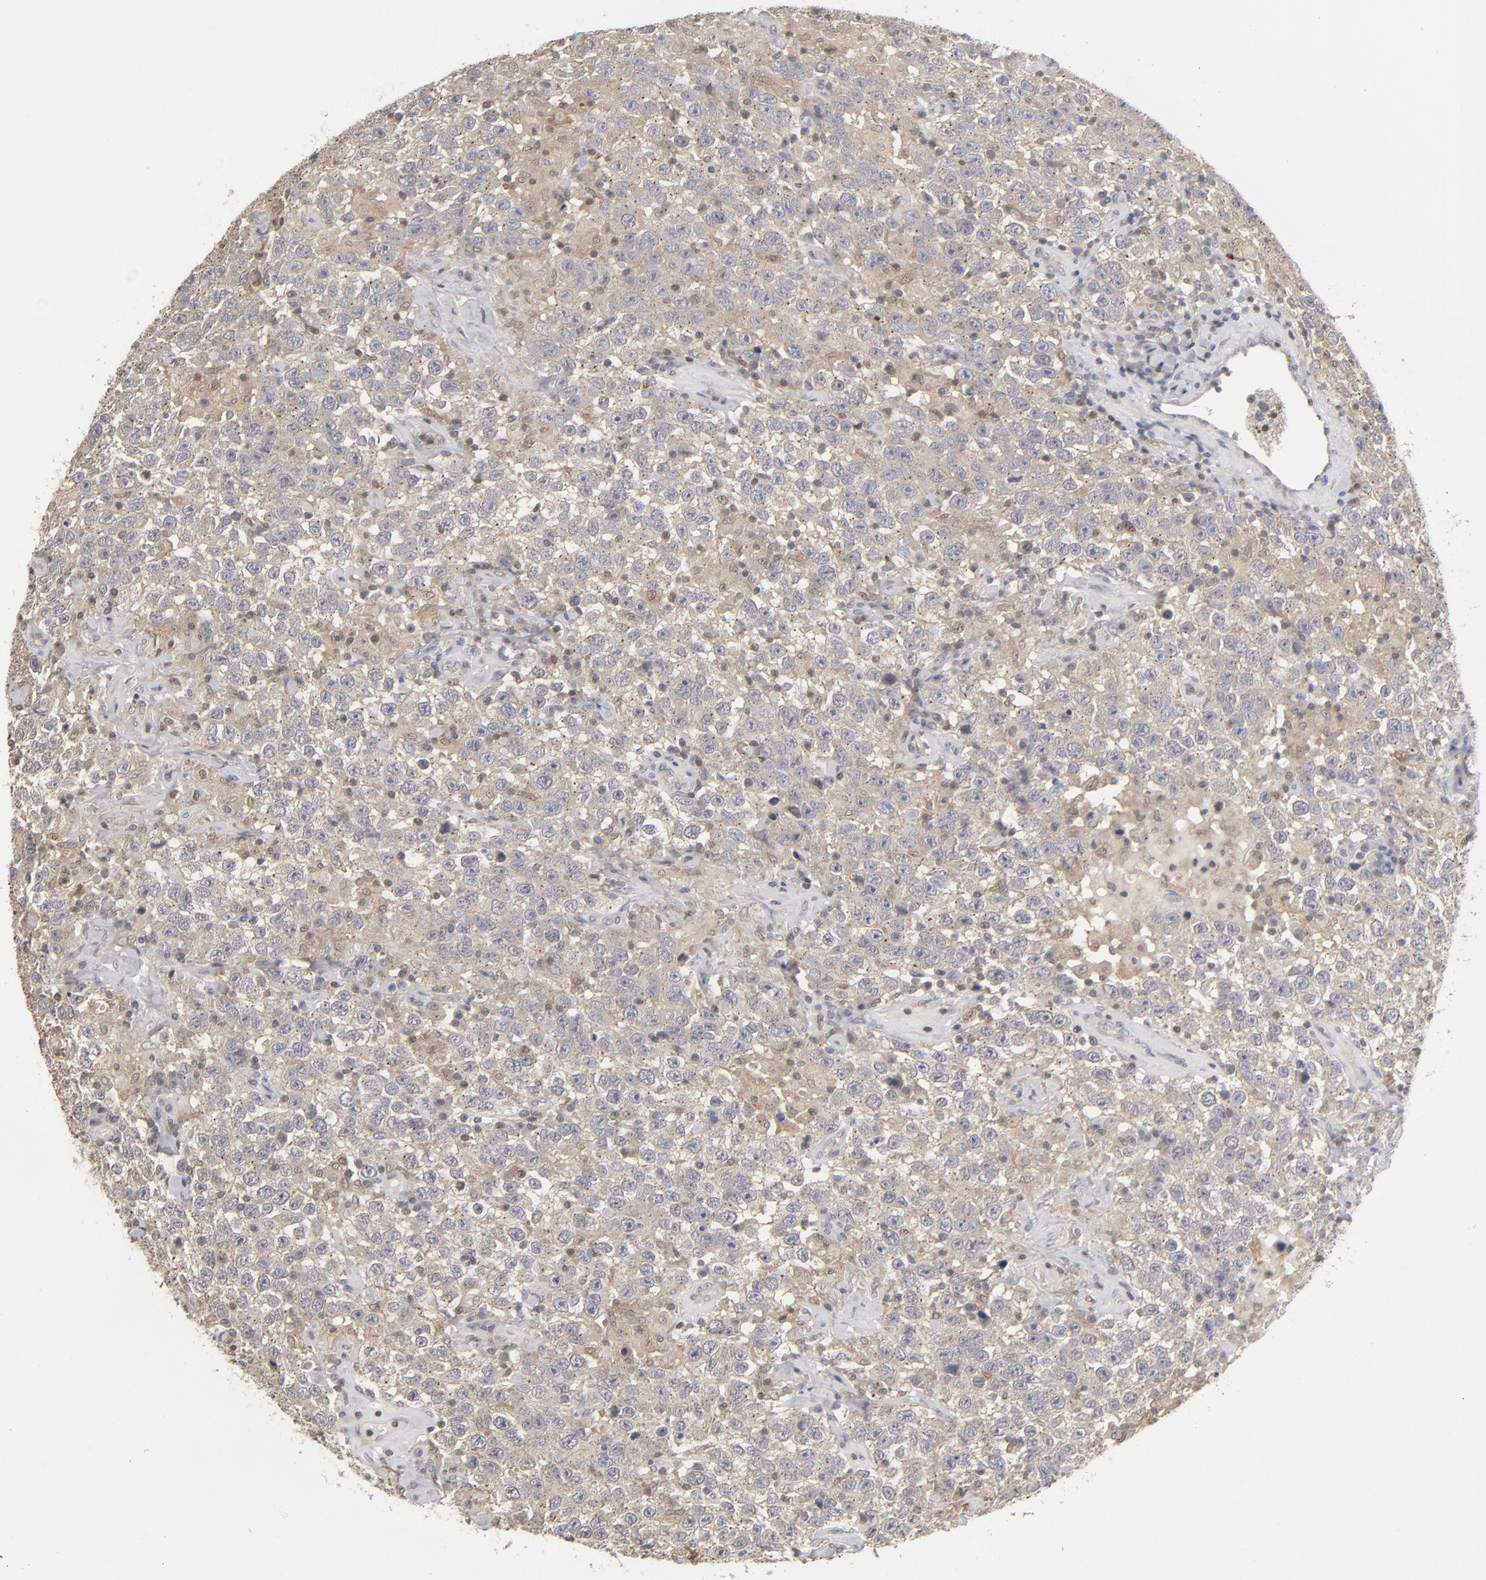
{"staining": {"intensity": "moderate", "quantity": ">75%", "location": "cytoplasmic/membranous"}, "tissue": "testis cancer", "cell_type": "Tumor cells", "image_type": "cancer", "snomed": [{"axis": "morphology", "description": "Seminoma, NOS"}, {"axis": "topography", "description": "Testis"}], "caption": "Protein analysis of testis cancer tissue exhibits moderate cytoplasmic/membranous positivity in approximately >75% of tumor cells.", "gene": "STAT4", "patient": {"sex": "male", "age": 41}}